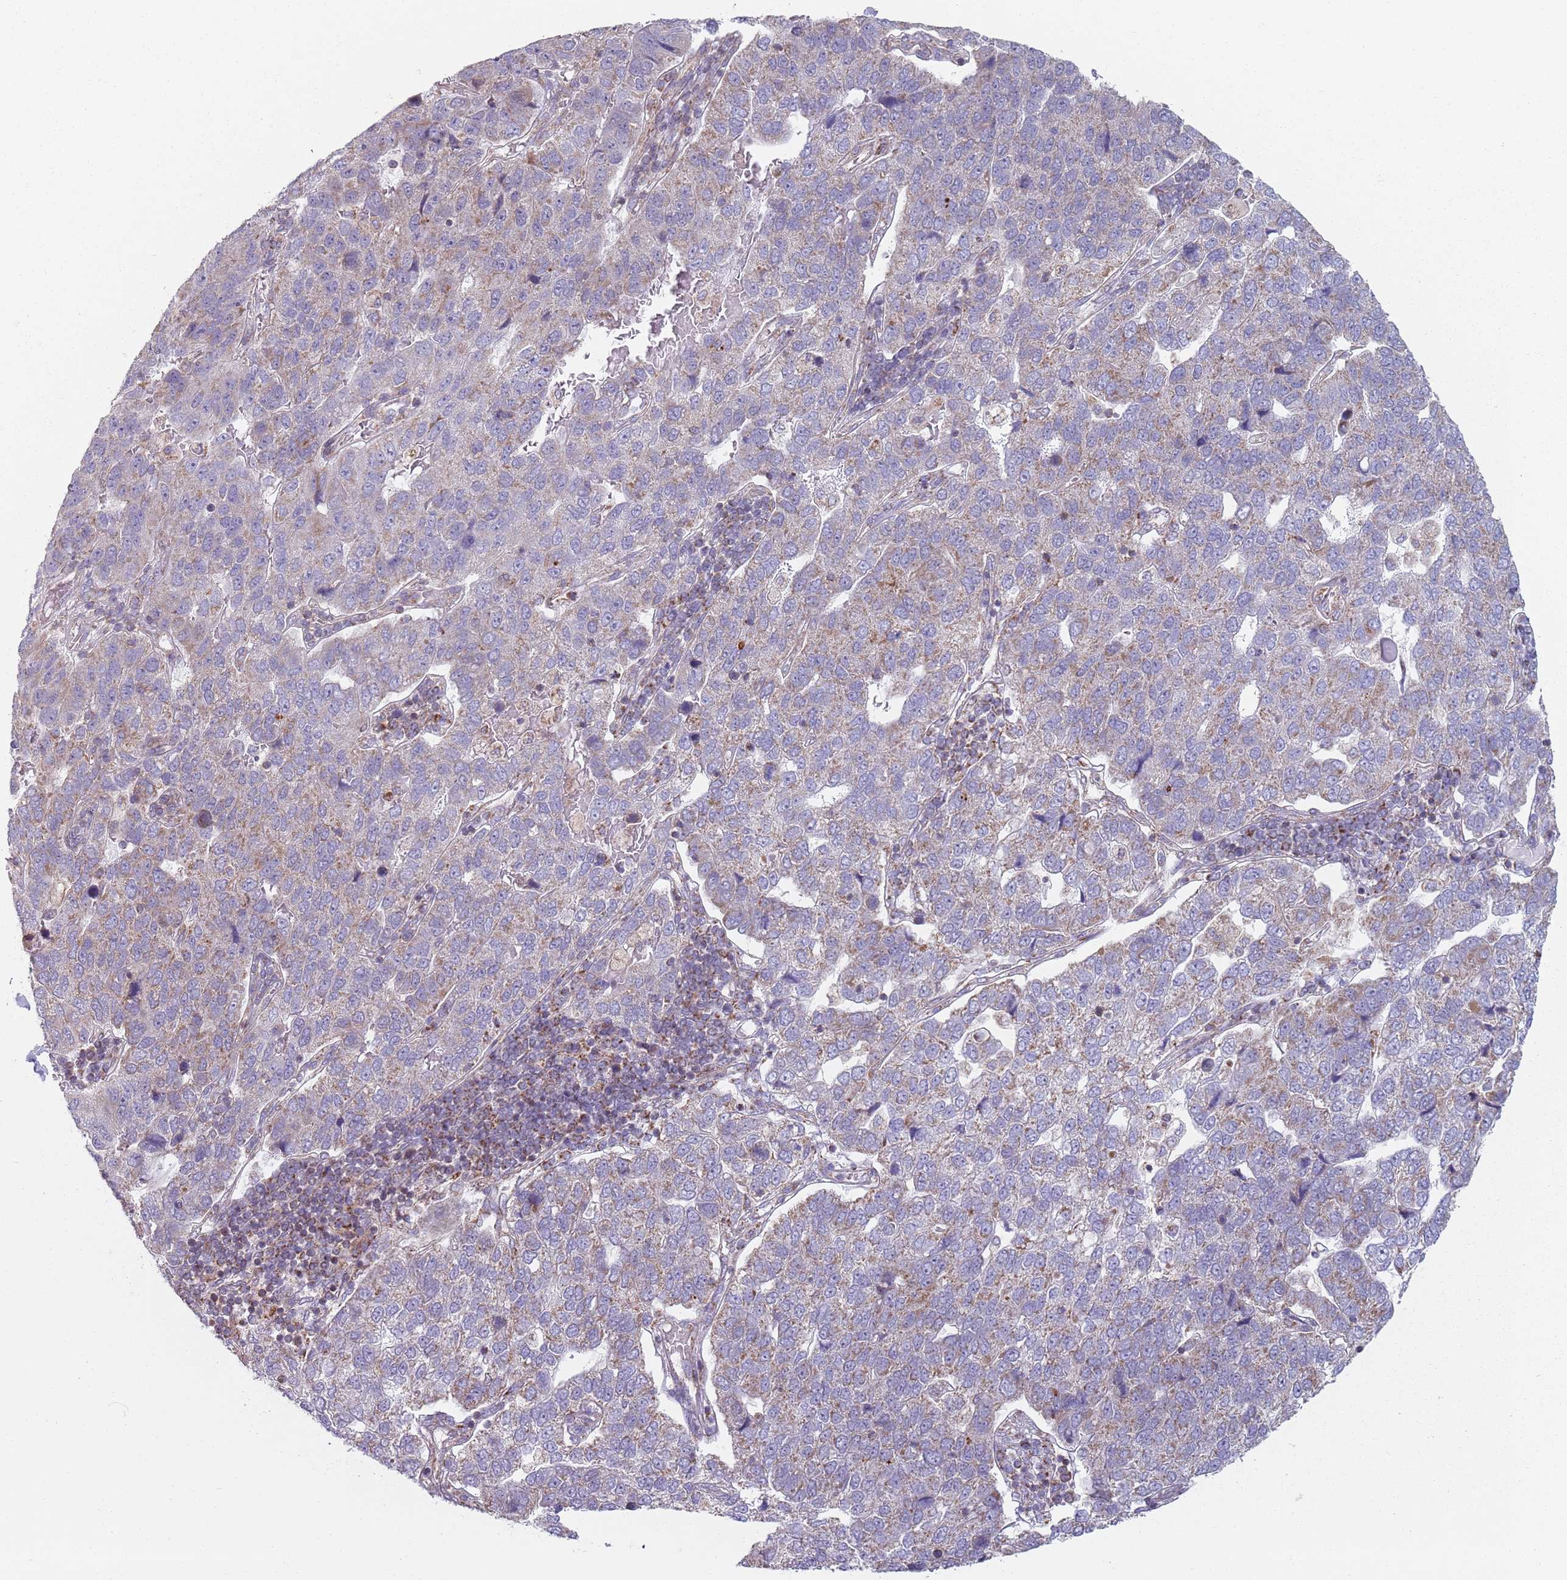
{"staining": {"intensity": "weak", "quantity": "25%-75%", "location": "cytoplasmic/membranous"}, "tissue": "pancreatic cancer", "cell_type": "Tumor cells", "image_type": "cancer", "snomed": [{"axis": "morphology", "description": "Adenocarcinoma, NOS"}, {"axis": "topography", "description": "Pancreas"}], "caption": "DAB immunohistochemical staining of pancreatic cancer (adenocarcinoma) reveals weak cytoplasmic/membranous protein expression in about 25%-75% of tumor cells. (IHC, brightfield microscopy, high magnification).", "gene": "GAS8", "patient": {"sex": "female", "age": 61}}